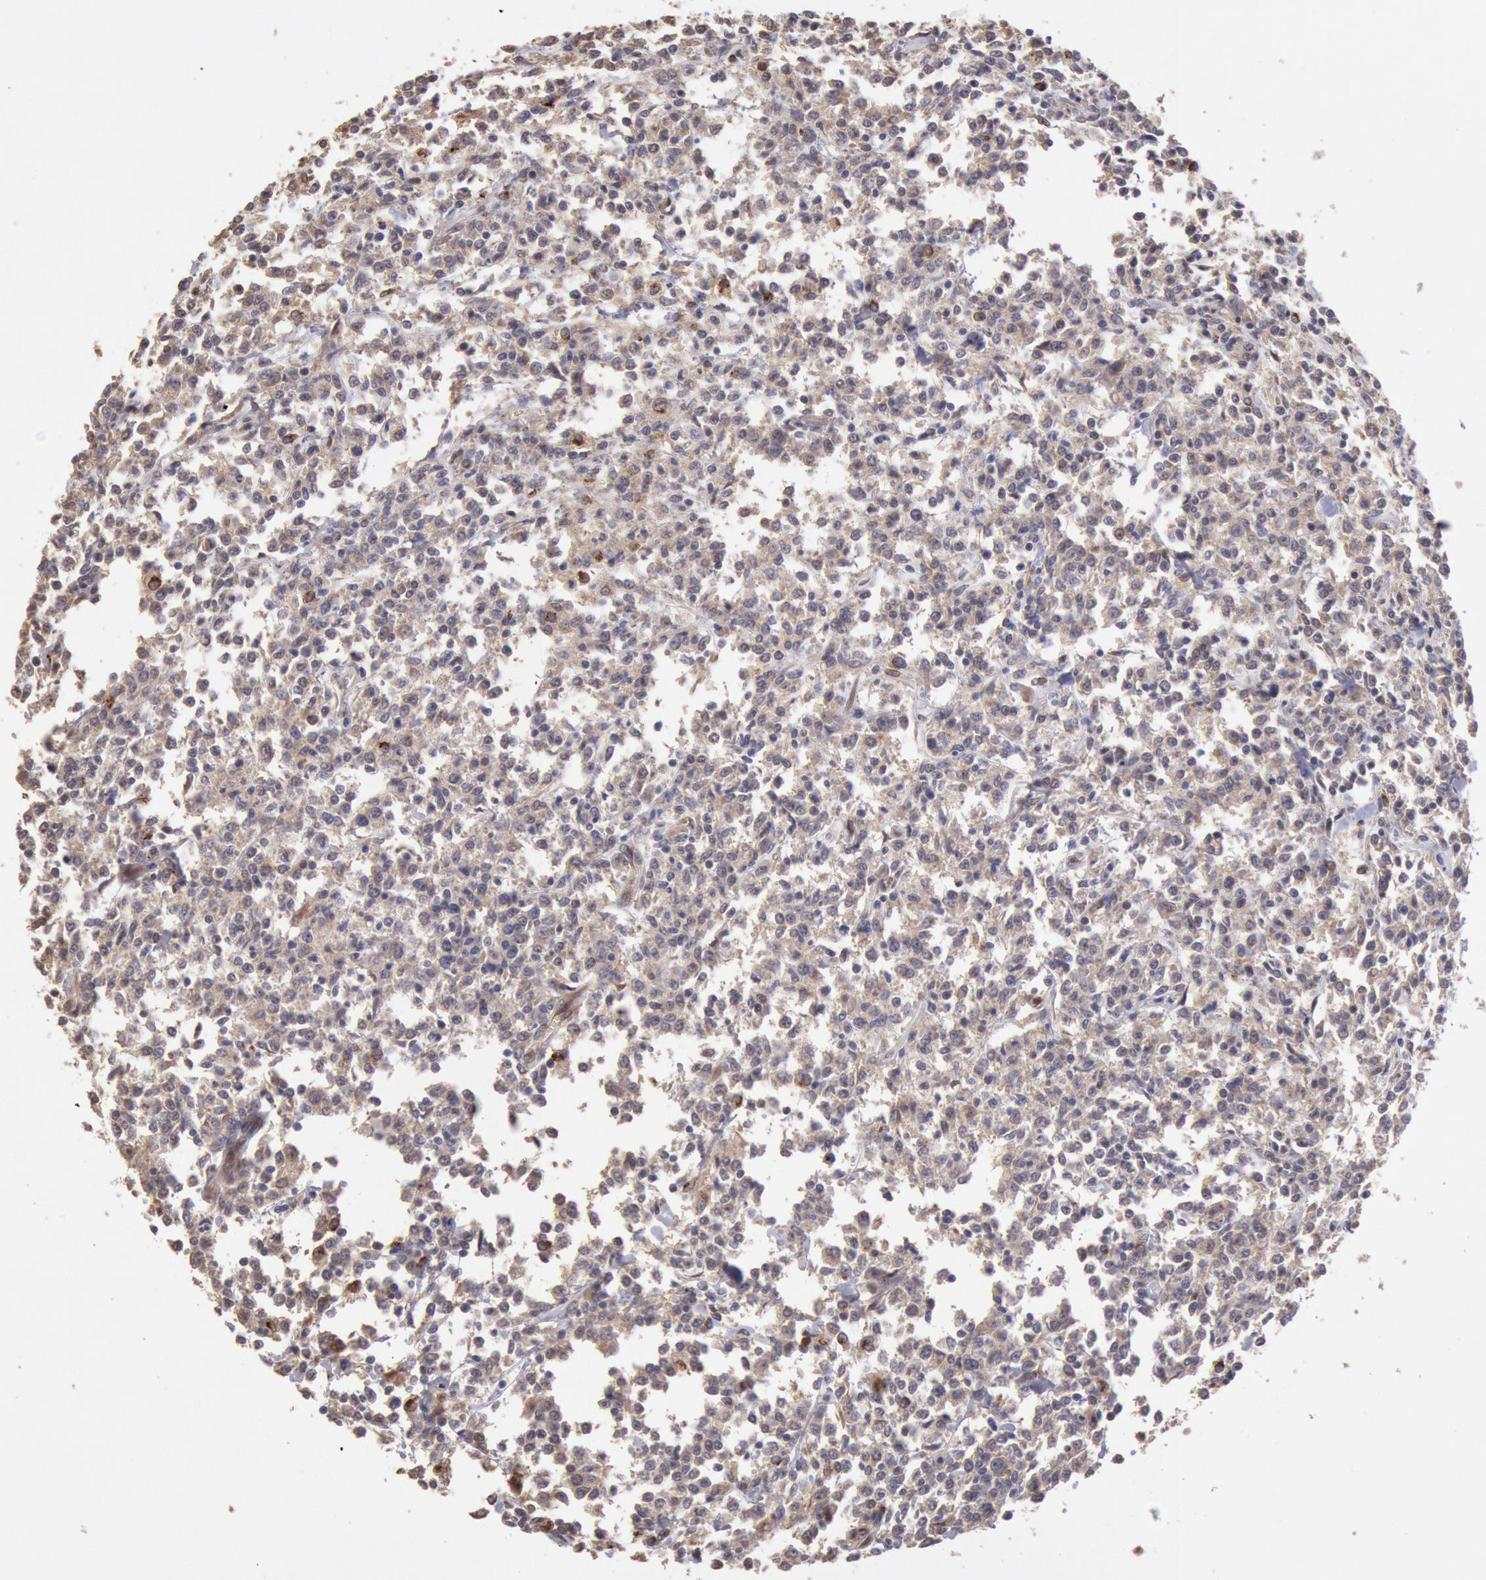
{"staining": {"intensity": "weak", "quantity": ">75%", "location": "cytoplasmic/membranous,nuclear"}, "tissue": "lymphoma", "cell_type": "Tumor cells", "image_type": "cancer", "snomed": [{"axis": "morphology", "description": "Malignant lymphoma, non-Hodgkin's type, Low grade"}, {"axis": "topography", "description": "Small intestine"}], "caption": "Immunohistochemistry staining of lymphoma, which demonstrates low levels of weak cytoplasmic/membranous and nuclear staining in approximately >75% of tumor cells indicating weak cytoplasmic/membranous and nuclear protein expression. The staining was performed using DAB (brown) for protein detection and nuclei were counterstained in hematoxylin (blue).", "gene": "COMT", "patient": {"sex": "female", "age": 59}}